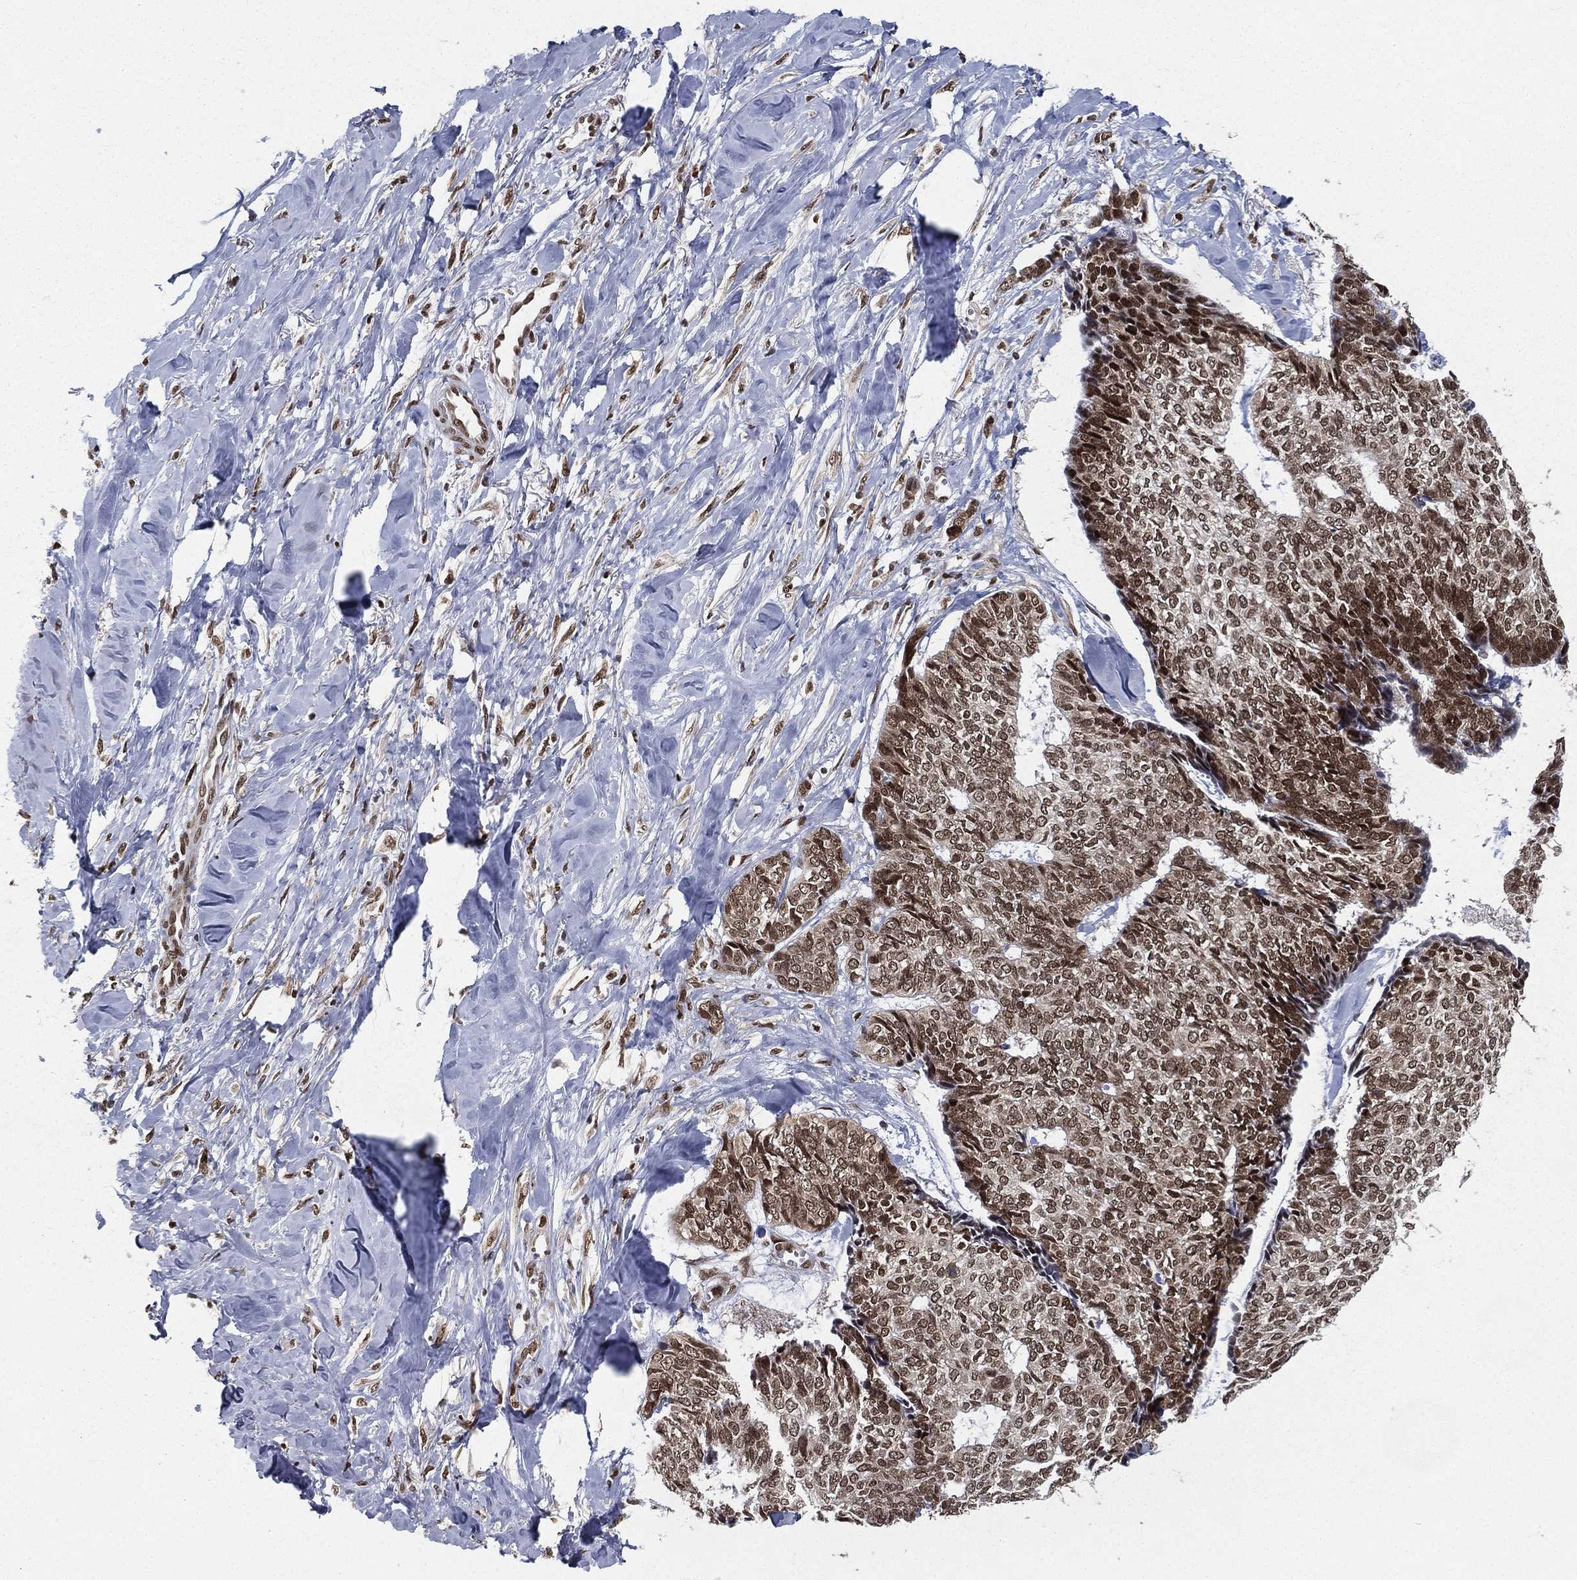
{"staining": {"intensity": "moderate", "quantity": ">75%", "location": "nuclear"}, "tissue": "skin cancer", "cell_type": "Tumor cells", "image_type": "cancer", "snomed": [{"axis": "morphology", "description": "Basal cell carcinoma"}, {"axis": "topography", "description": "Skin"}], "caption": "The histopathology image displays a brown stain indicating the presence of a protein in the nuclear of tumor cells in skin basal cell carcinoma.", "gene": "FUBP3", "patient": {"sex": "male", "age": 86}}